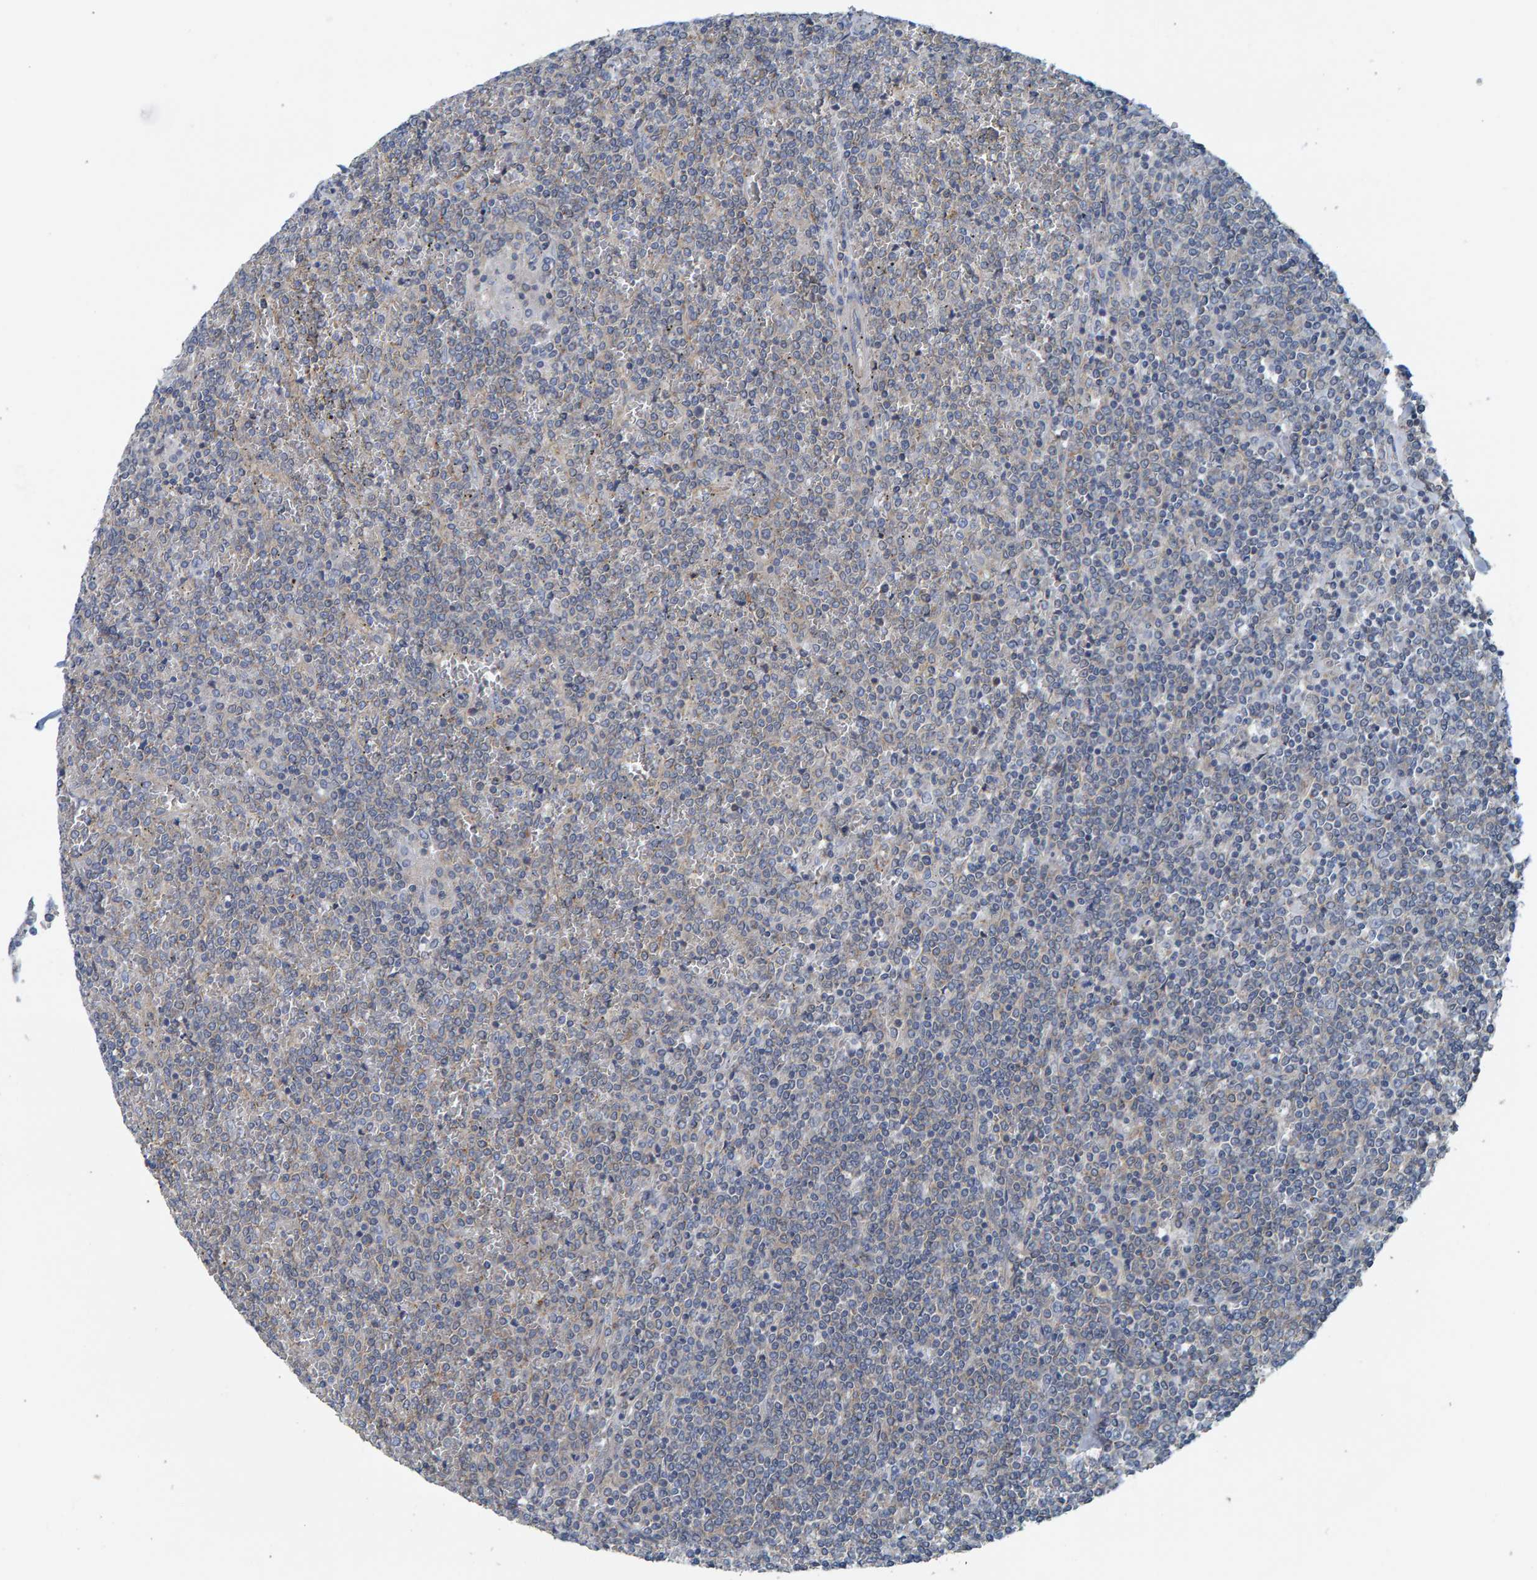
{"staining": {"intensity": "negative", "quantity": "none", "location": "none"}, "tissue": "lymphoma", "cell_type": "Tumor cells", "image_type": "cancer", "snomed": [{"axis": "morphology", "description": "Malignant lymphoma, non-Hodgkin's type, Low grade"}, {"axis": "topography", "description": "Spleen"}], "caption": "The micrograph demonstrates no significant staining in tumor cells of low-grade malignant lymphoma, non-Hodgkin's type.", "gene": "LRSAM1", "patient": {"sex": "female", "age": 19}}